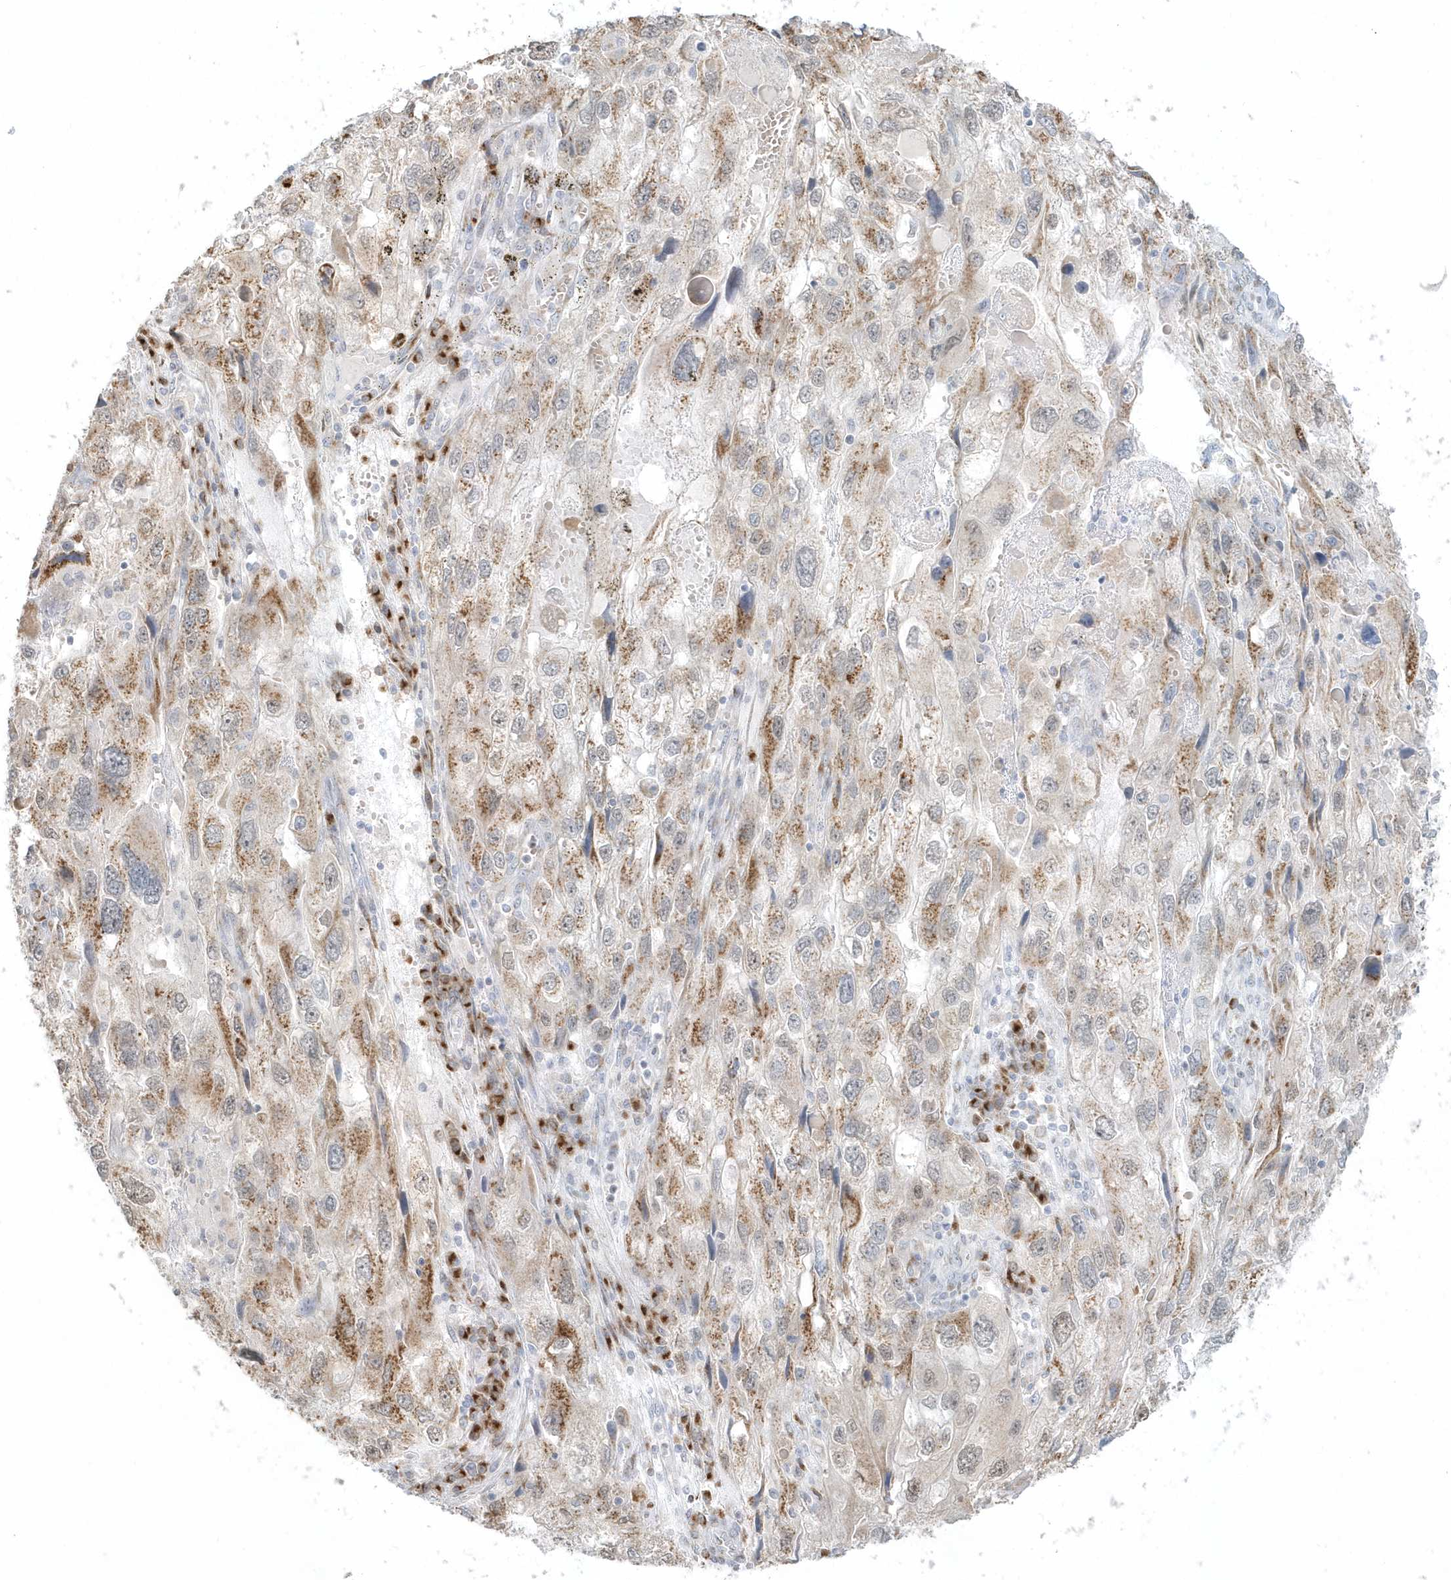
{"staining": {"intensity": "moderate", "quantity": "25%-75%", "location": "cytoplasmic/membranous"}, "tissue": "endometrial cancer", "cell_type": "Tumor cells", "image_type": "cancer", "snomed": [{"axis": "morphology", "description": "Adenocarcinoma, NOS"}, {"axis": "topography", "description": "Endometrium"}], "caption": "The micrograph shows staining of endometrial cancer (adenocarcinoma), revealing moderate cytoplasmic/membranous protein expression (brown color) within tumor cells. Using DAB (brown) and hematoxylin (blue) stains, captured at high magnification using brightfield microscopy.", "gene": "DHFR", "patient": {"sex": "female", "age": 49}}